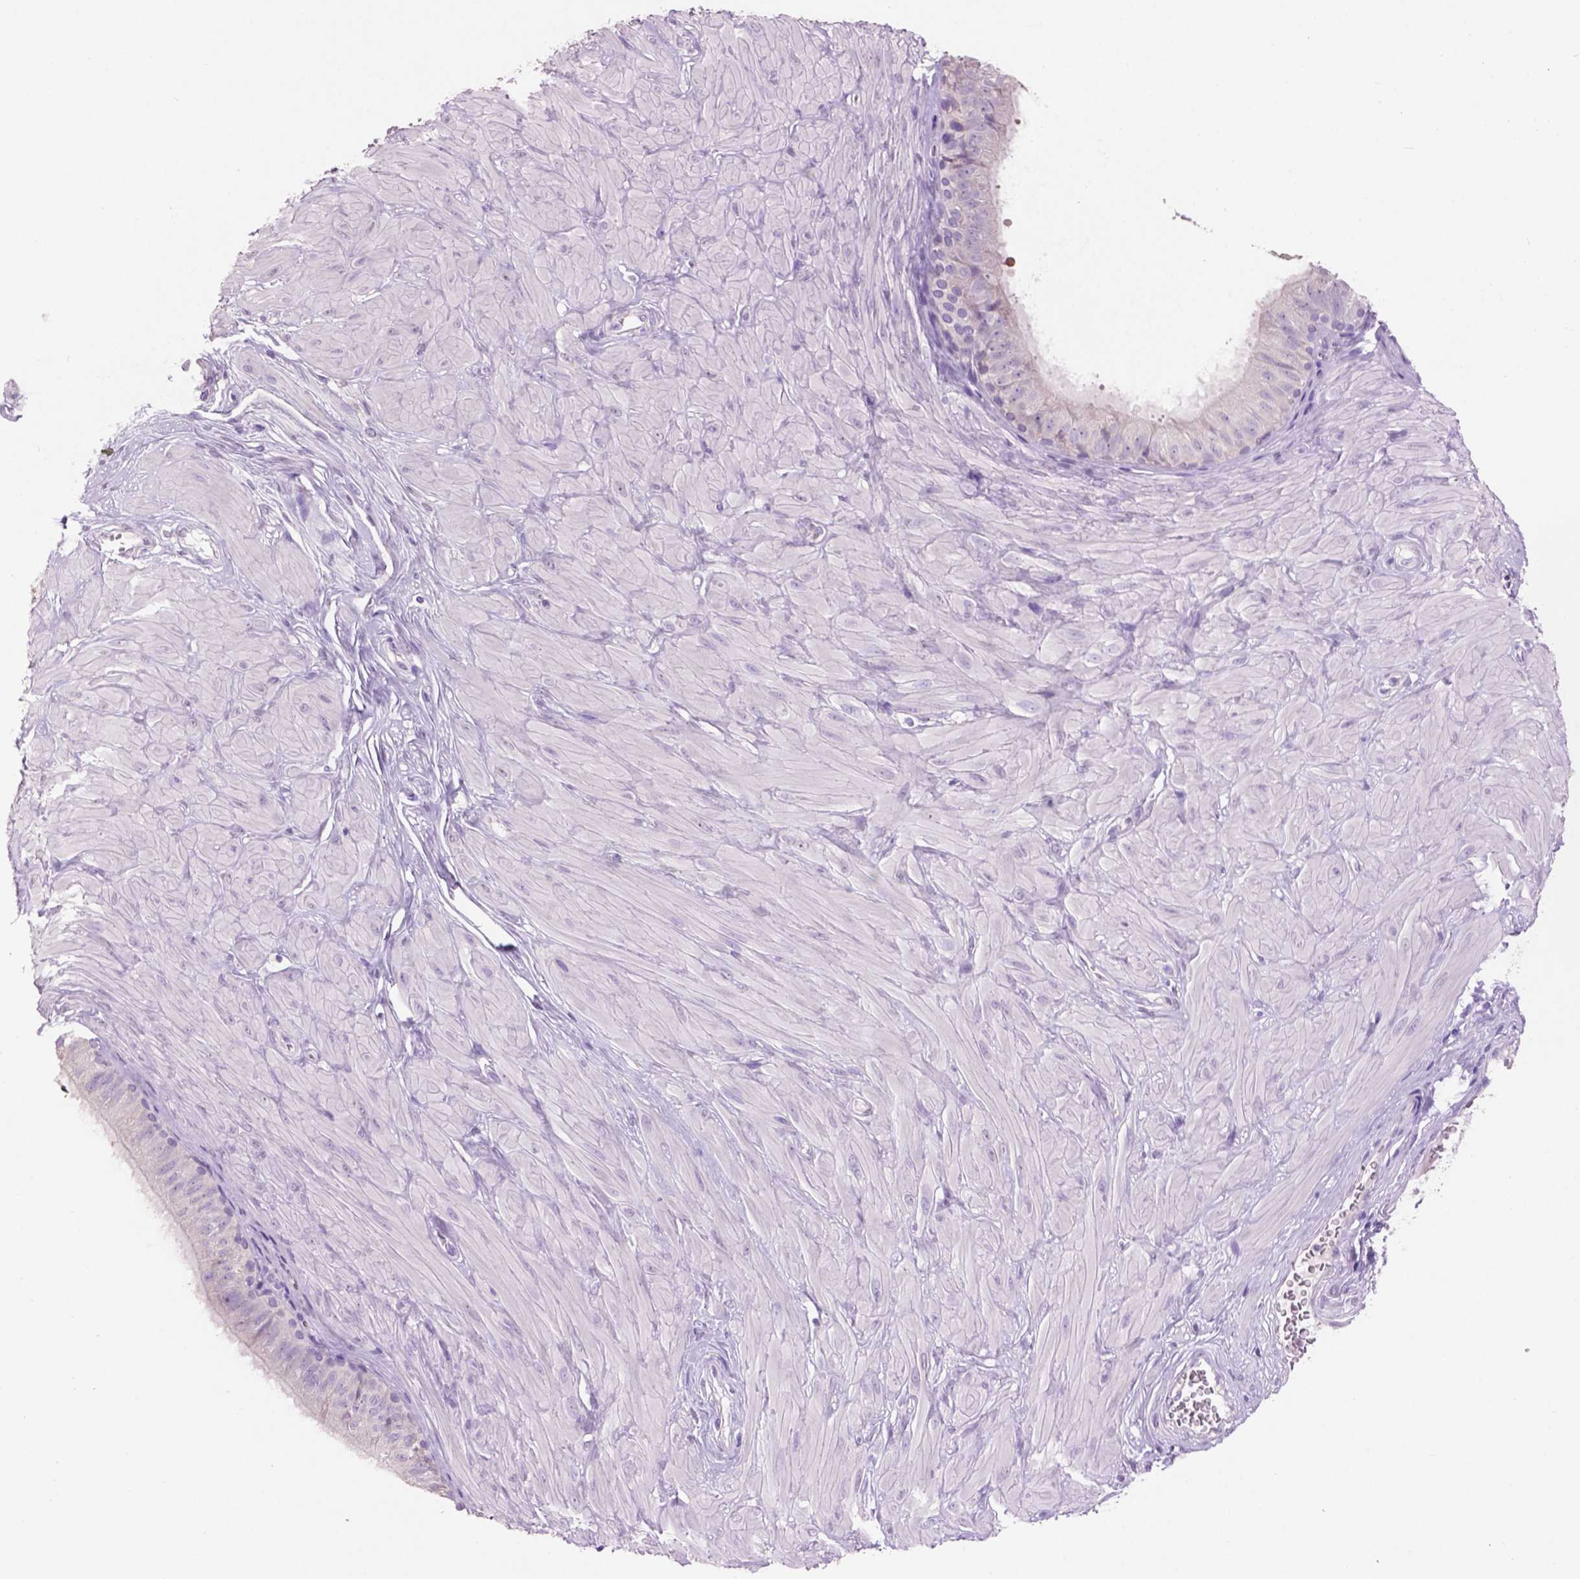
{"staining": {"intensity": "negative", "quantity": "none", "location": "none"}, "tissue": "epididymis", "cell_type": "Glandular cells", "image_type": "normal", "snomed": [{"axis": "morphology", "description": "Normal tissue, NOS"}, {"axis": "topography", "description": "Epididymis"}], "caption": "A photomicrograph of epididymis stained for a protein displays no brown staining in glandular cells.", "gene": "CRYBA4", "patient": {"sex": "male", "age": 37}}